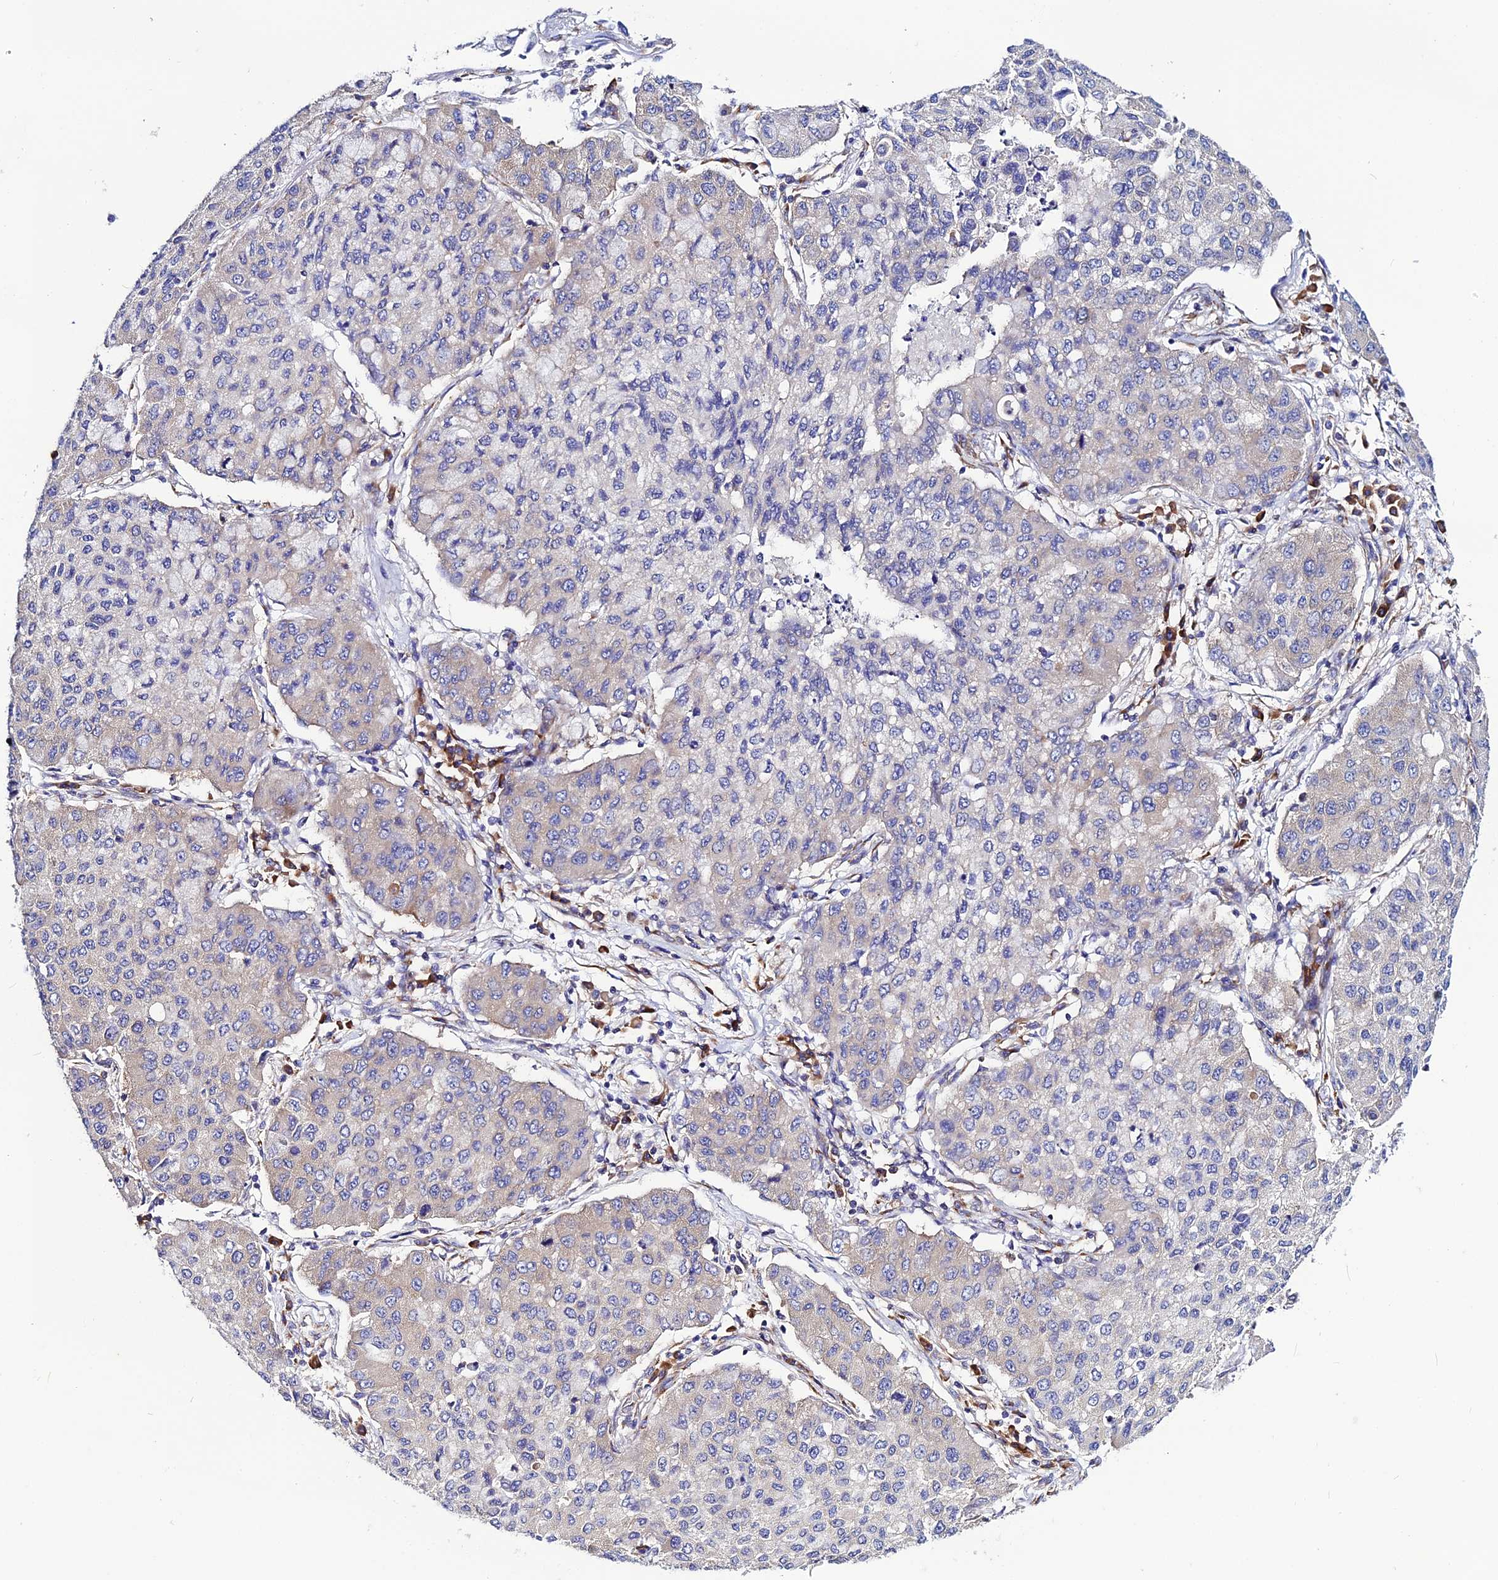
{"staining": {"intensity": "weak", "quantity": "<25%", "location": "cytoplasmic/membranous"}, "tissue": "lung cancer", "cell_type": "Tumor cells", "image_type": "cancer", "snomed": [{"axis": "morphology", "description": "Squamous cell carcinoma, NOS"}, {"axis": "topography", "description": "Lung"}], "caption": "Tumor cells show no significant protein positivity in squamous cell carcinoma (lung).", "gene": "EEF1G", "patient": {"sex": "male", "age": 74}}